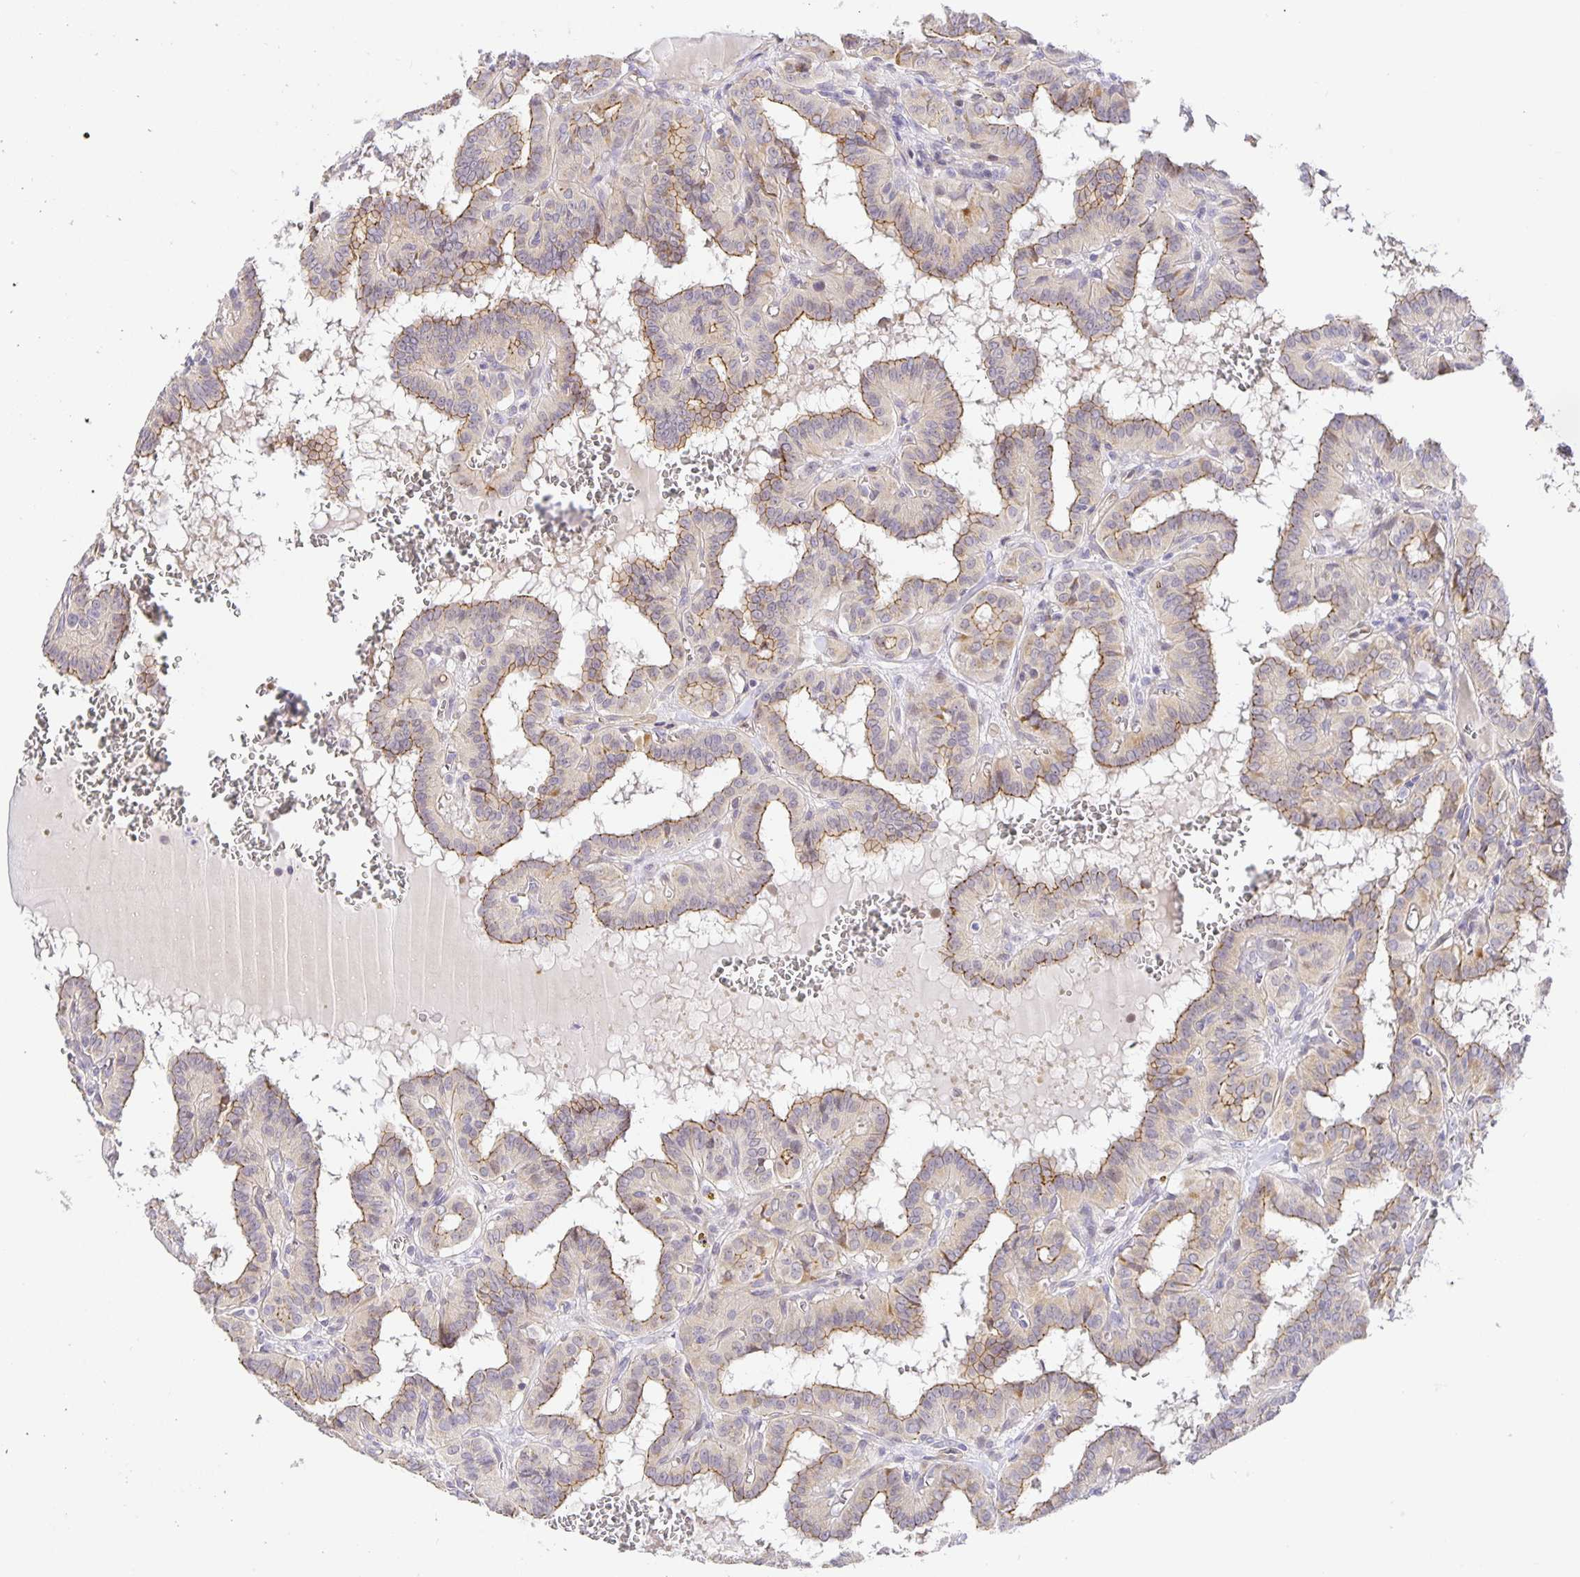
{"staining": {"intensity": "moderate", "quantity": "25%-75%", "location": "cytoplasmic/membranous"}, "tissue": "thyroid cancer", "cell_type": "Tumor cells", "image_type": "cancer", "snomed": [{"axis": "morphology", "description": "Papillary adenocarcinoma, NOS"}, {"axis": "topography", "description": "Thyroid gland"}], "caption": "Immunohistochemical staining of thyroid papillary adenocarcinoma exhibits medium levels of moderate cytoplasmic/membranous positivity in about 25%-75% of tumor cells.", "gene": "TJP3", "patient": {"sex": "female", "age": 21}}